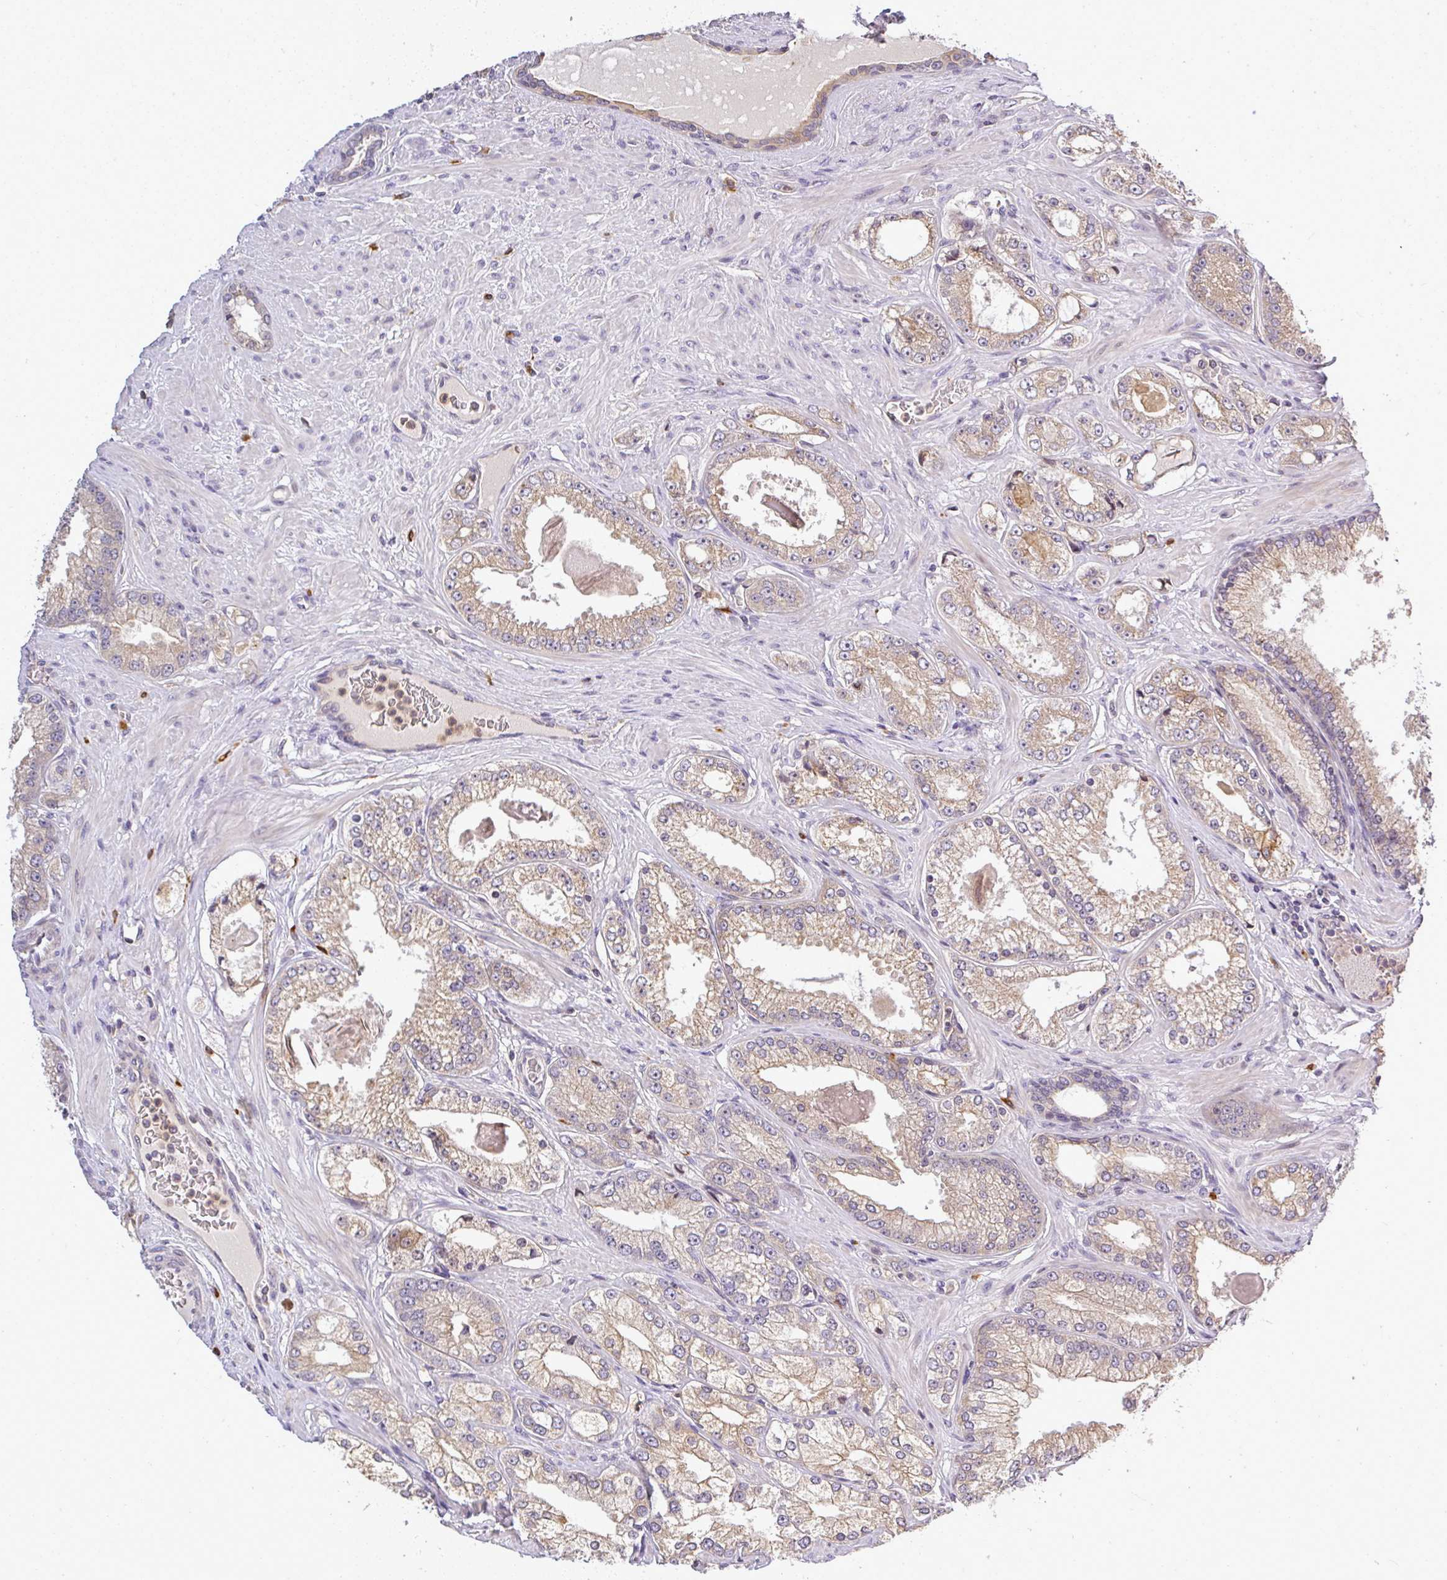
{"staining": {"intensity": "weak", "quantity": ">75%", "location": "cytoplasmic/membranous"}, "tissue": "prostate cancer", "cell_type": "Tumor cells", "image_type": "cancer", "snomed": [{"axis": "morphology", "description": "Normal tissue, NOS"}, {"axis": "morphology", "description": "Adenocarcinoma, High grade"}, {"axis": "topography", "description": "Prostate"}, {"axis": "topography", "description": "Peripheral nerve tissue"}], "caption": "IHC image of neoplastic tissue: adenocarcinoma (high-grade) (prostate) stained using immunohistochemistry (IHC) shows low levels of weak protein expression localized specifically in the cytoplasmic/membranous of tumor cells, appearing as a cytoplasmic/membranous brown color.", "gene": "FAM153A", "patient": {"sex": "male", "age": 68}}